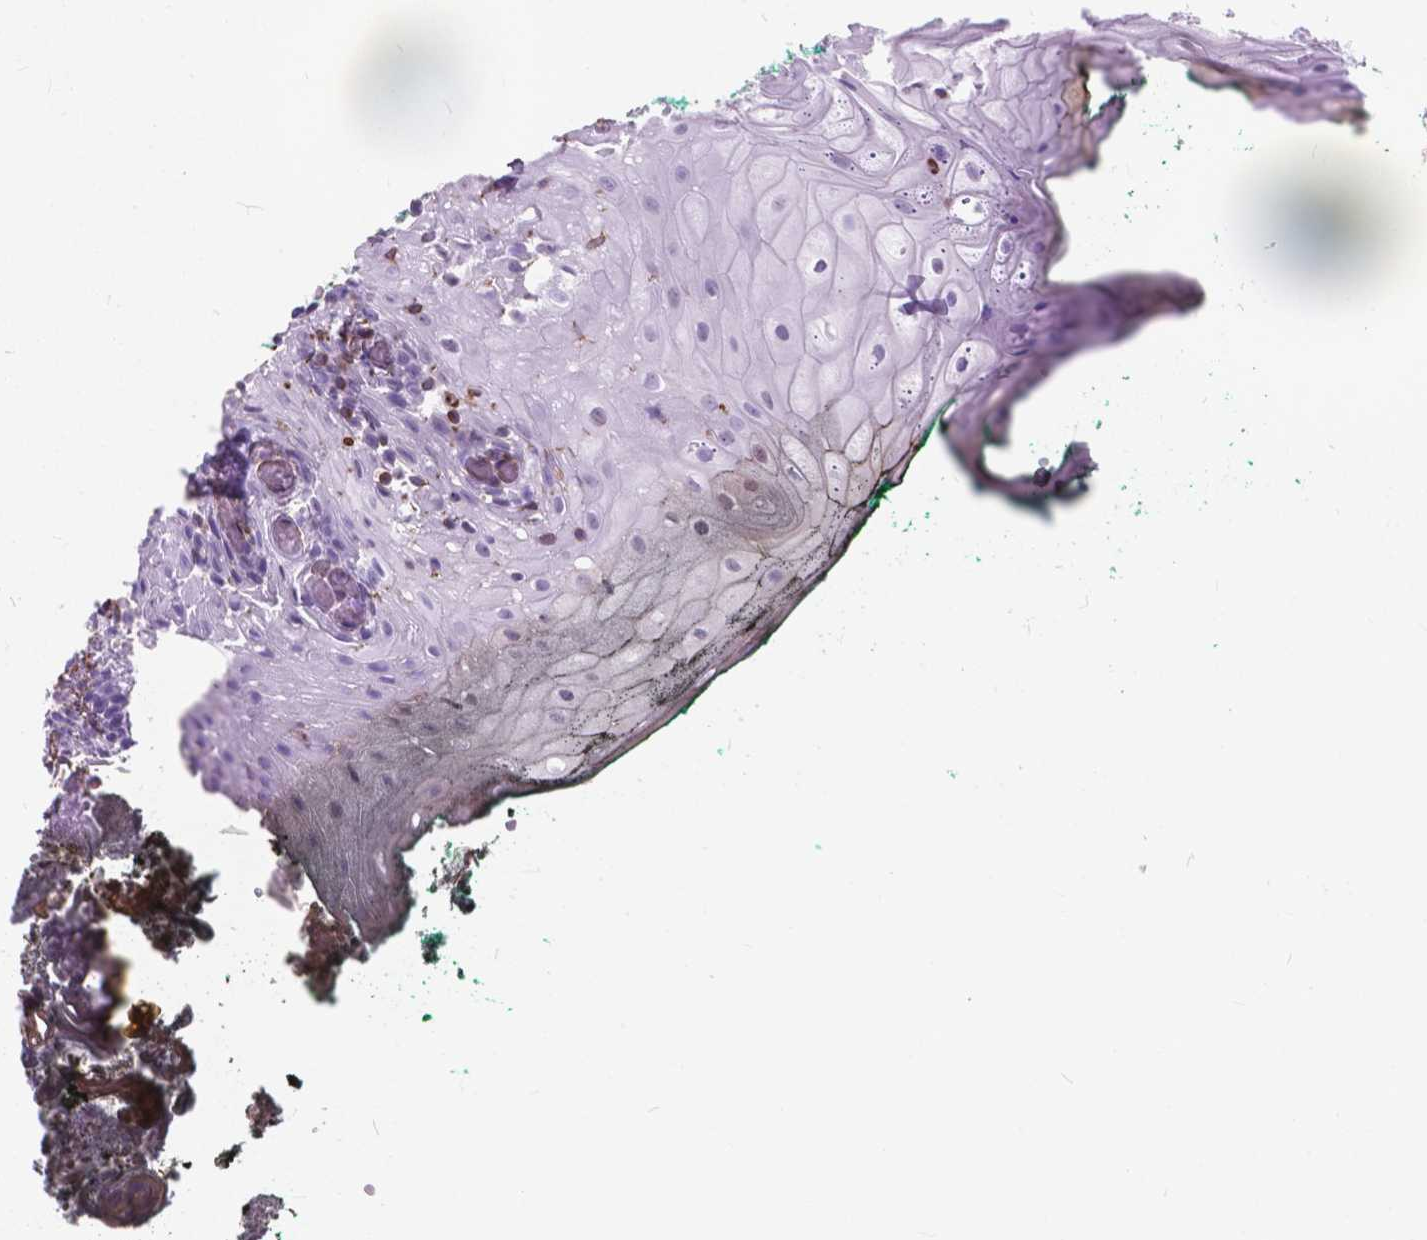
{"staining": {"intensity": "negative", "quantity": "none", "location": "none"}, "tissue": "oral mucosa", "cell_type": "Squamous epithelial cells", "image_type": "normal", "snomed": [{"axis": "morphology", "description": "Normal tissue, NOS"}, {"axis": "topography", "description": "Oral tissue"}, {"axis": "topography", "description": "Head-Neck"}], "caption": "High magnification brightfield microscopy of normal oral mucosa stained with DAB (3,3'-diaminobenzidine) (brown) and counterstained with hematoxylin (blue): squamous epithelial cells show no significant expression. Nuclei are stained in blue.", "gene": "AMOT", "patient": {"sex": "female", "age": 68}}